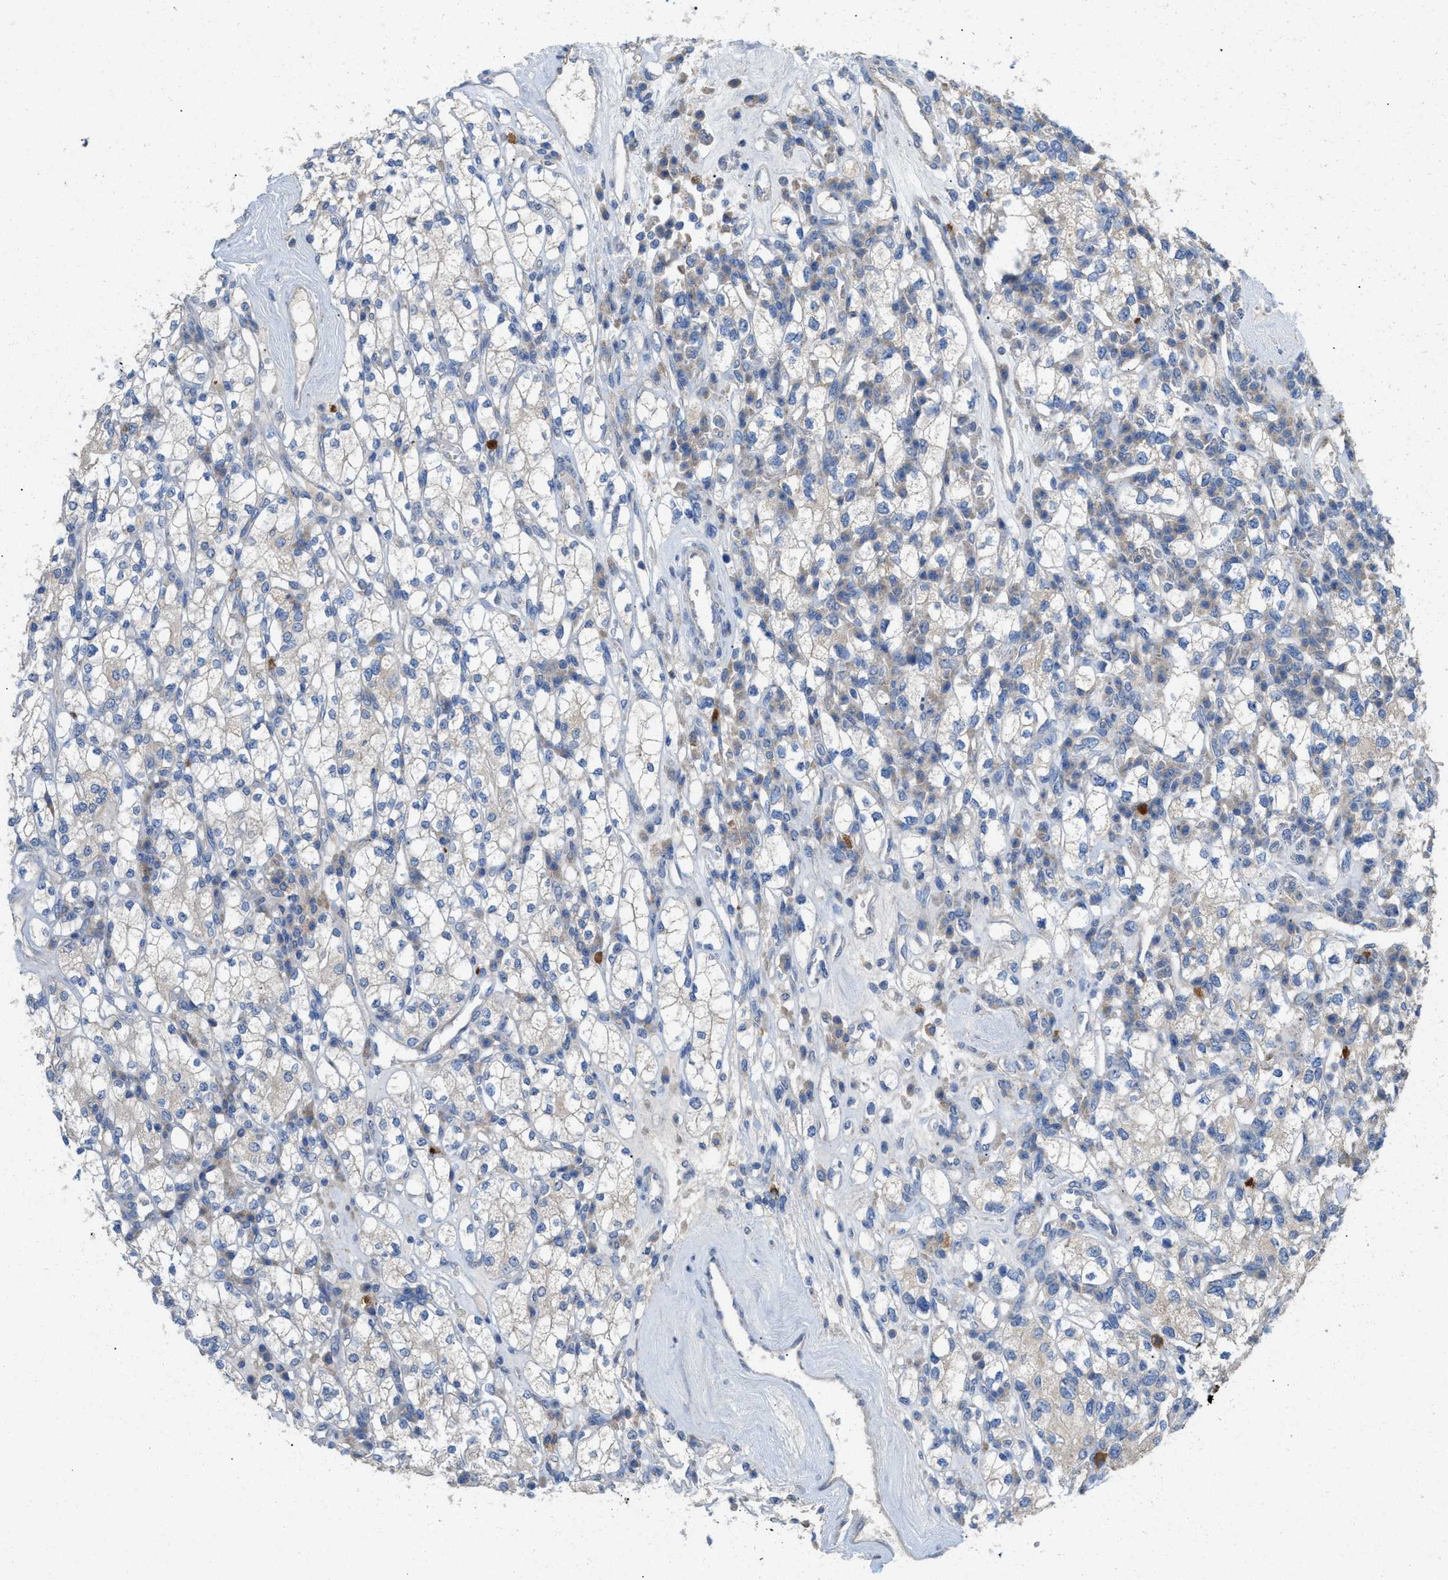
{"staining": {"intensity": "negative", "quantity": "none", "location": "none"}, "tissue": "renal cancer", "cell_type": "Tumor cells", "image_type": "cancer", "snomed": [{"axis": "morphology", "description": "Adenocarcinoma, NOS"}, {"axis": "topography", "description": "Kidney"}], "caption": "An IHC image of renal adenocarcinoma is shown. There is no staining in tumor cells of renal adenocarcinoma.", "gene": "DYNC2I1", "patient": {"sex": "male", "age": 77}}